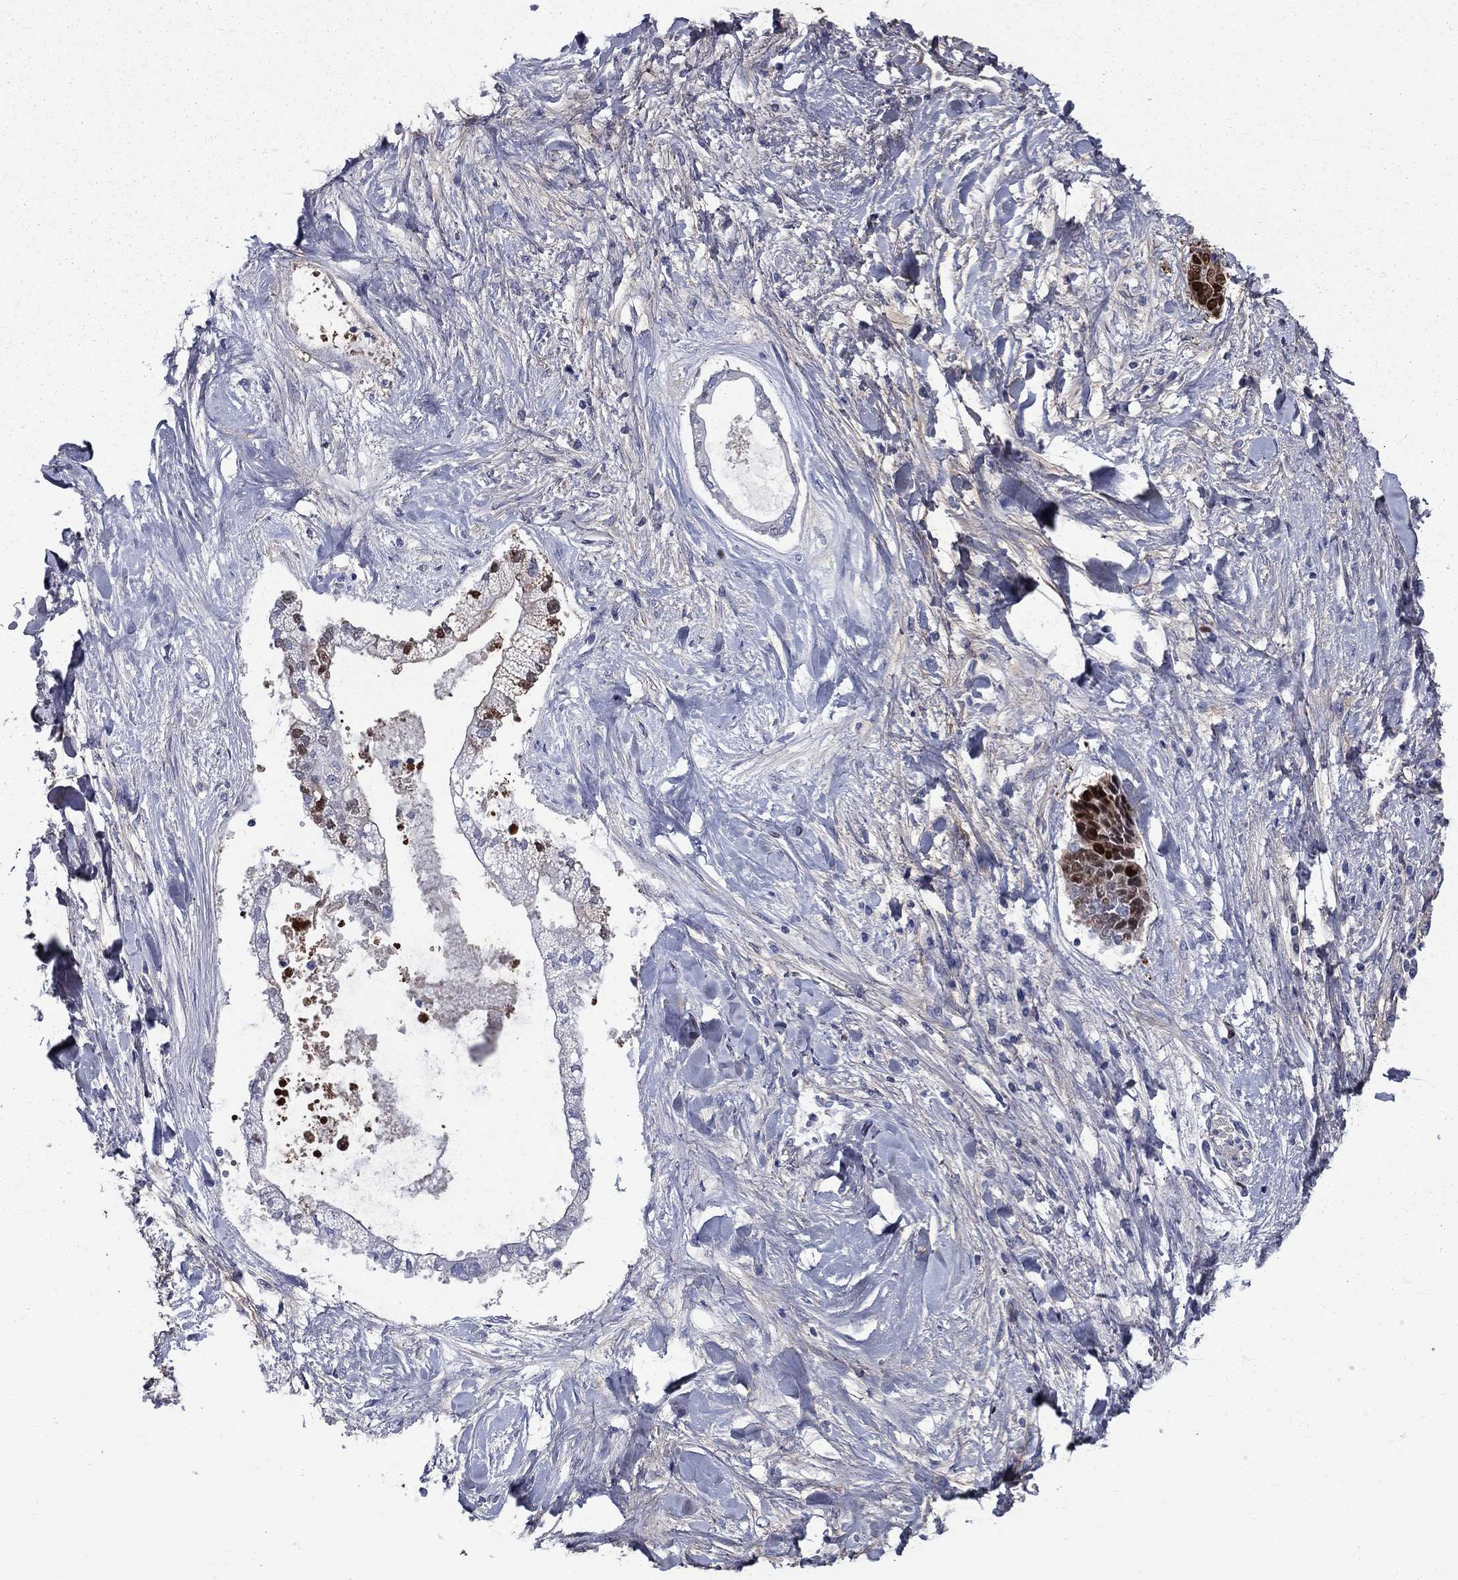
{"staining": {"intensity": "strong", "quantity": "25%-75%", "location": "nuclear"}, "tissue": "liver cancer", "cell_type": "Tumor cells", "image_type": "cancer", "snomed": [{"axis": "morphology", "description": "Cholangiocarcinoma"}, {"axis": "topography", "description": "Liver"}], "caption": "Human liver cancer stained with a brown dye reveals strong nuclear positive expression in approximately 25%-75% of tumor cells.", "gene": "ANXA10", "patient": {"sex": "male", "age": 50}}